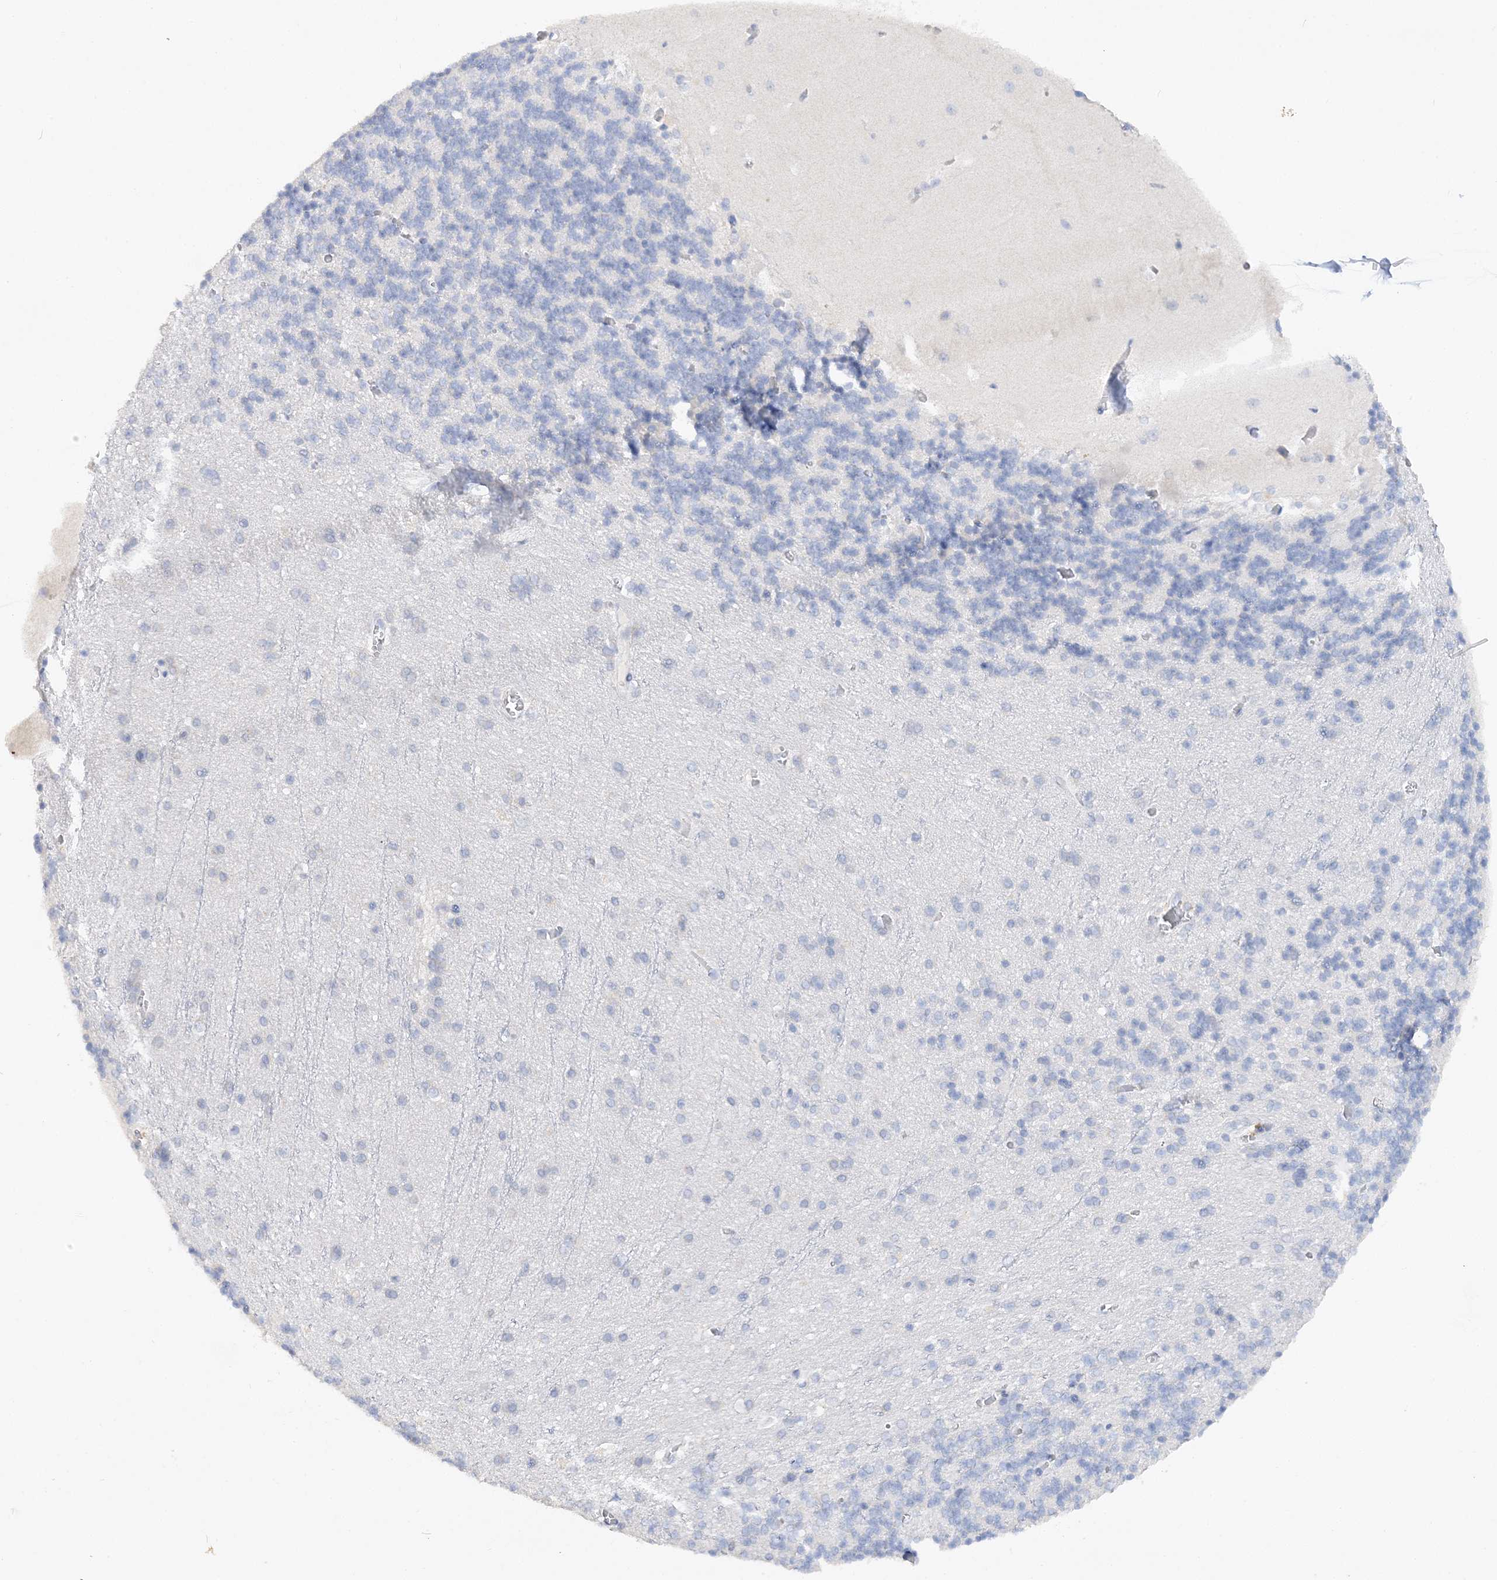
{"staining": {"intensity": "negative", "quantity": "none", "location": "none"}, "tissue": "cerebellum", "cell_type": "Cells in granular layer", "image_type": "normal", "snomed": [{"axis": "morphology", "description": "Normal tissue, NOS"}, {"axis": "topography", "description": "Cerebellum"}], "caption": "An immunohistochemistry (IHC) histopathology image of benign cerebellum is shown. There is no staining in cells in granular layer of cerebellum. (DAB (3,3'-diaminobenzidine) immunohistochemistry with hematoxylin counter stain).", "gene": "RPEL1", "patient": {"sex": "male", "age": 37}}